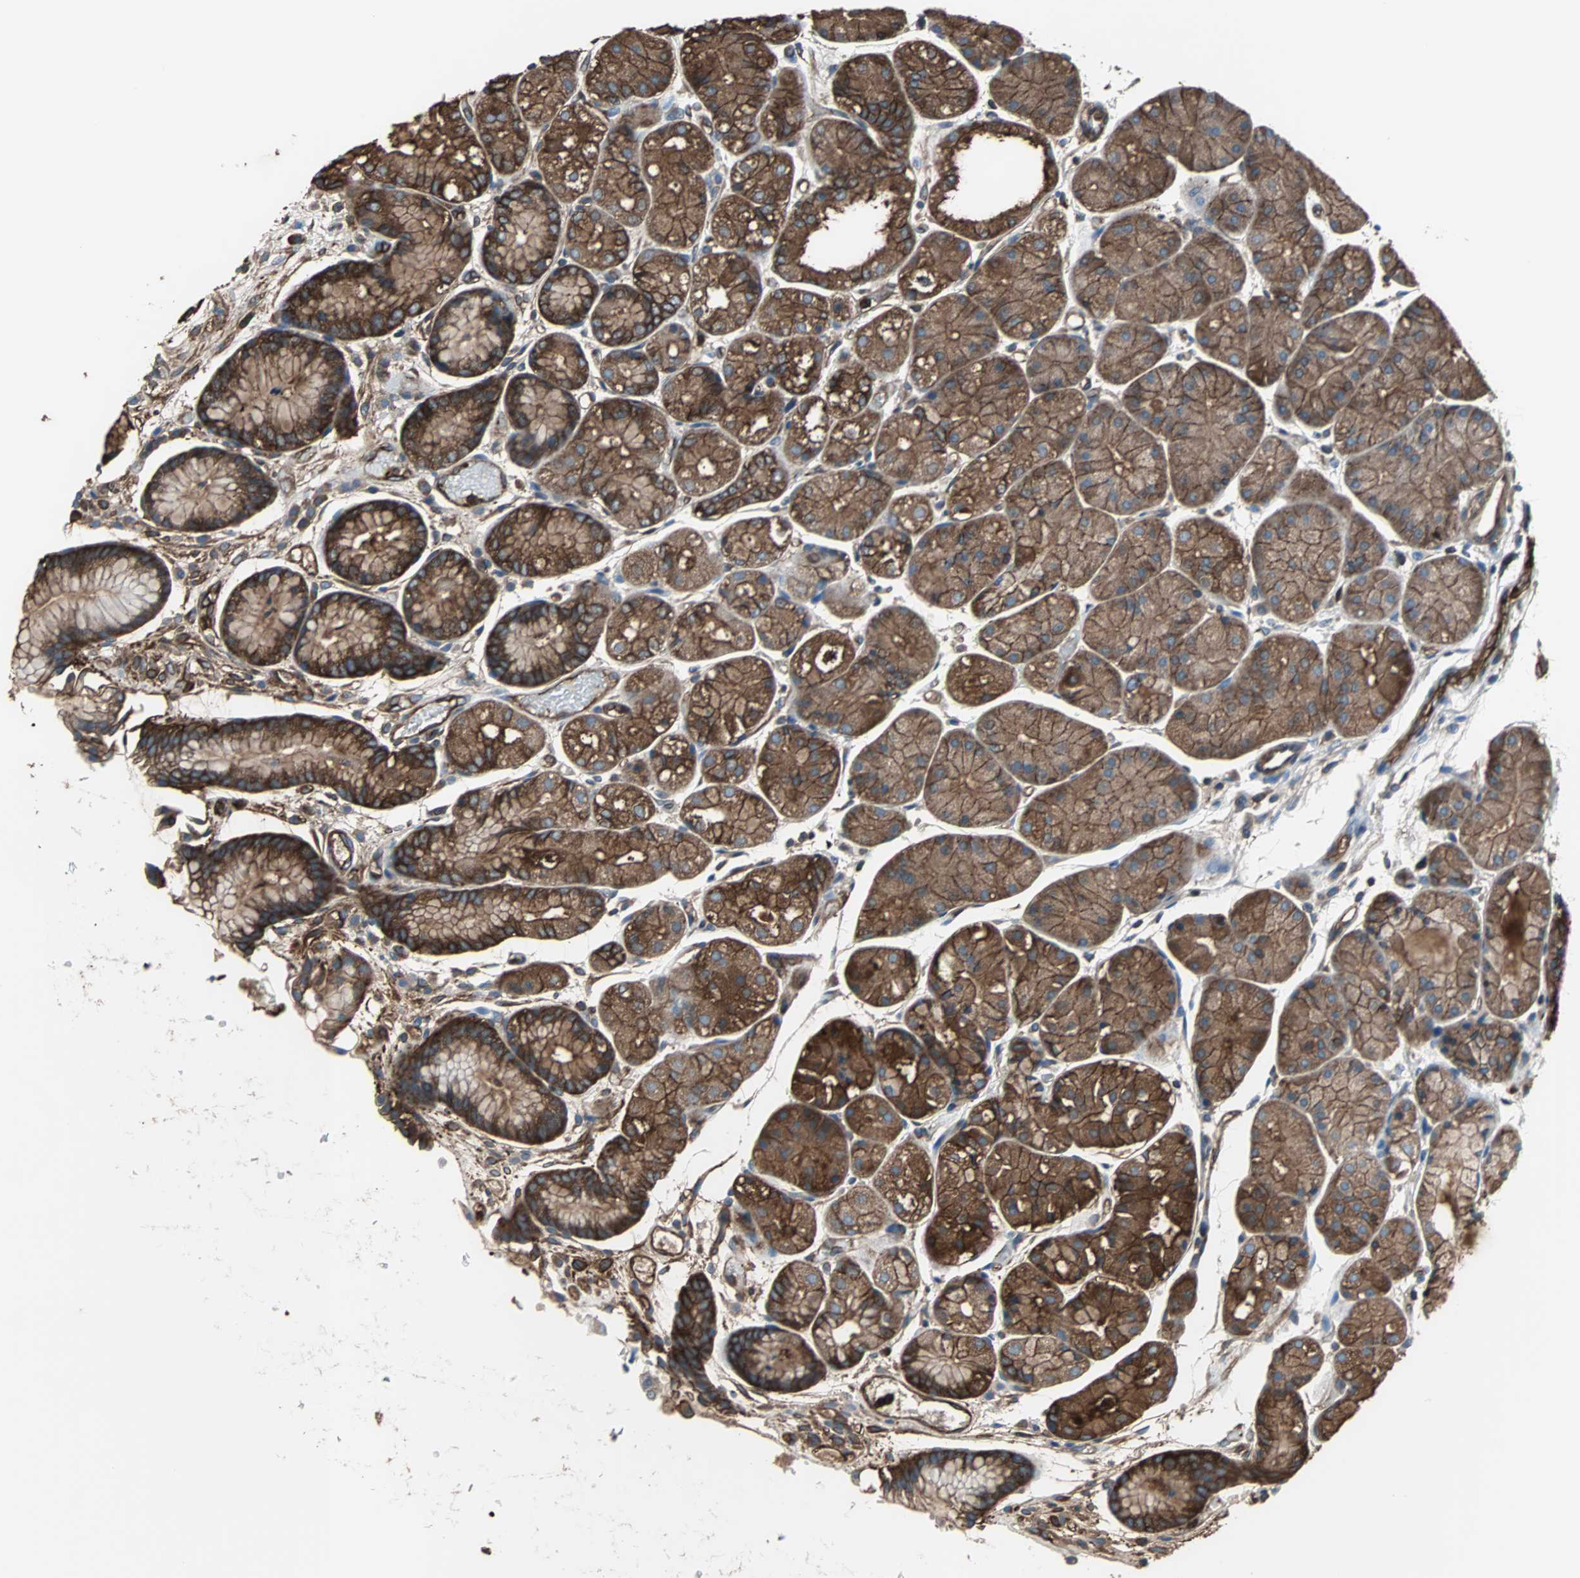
{"staining": {"intensity": "strong", "quantity": ">75%", "location": "cytoplasmic/membranous"}, "tissue": "stomach", "cell_type": "Glandular cells", "image_type": "normal", "snomed": [{"axis": "morphology", "description": "Normal tissue, NOS"}, {"axis": "topography", "description": "Stomach, upper"}], "caption": "This micrograph displays immunohistochemistry staining of unremarkable stomach, with high strong cytoplasmic/membranous staining in approximately >75% of glandular cells.", "gene": "ACTN1", "patient": {"sex": "male", "age": 72}}